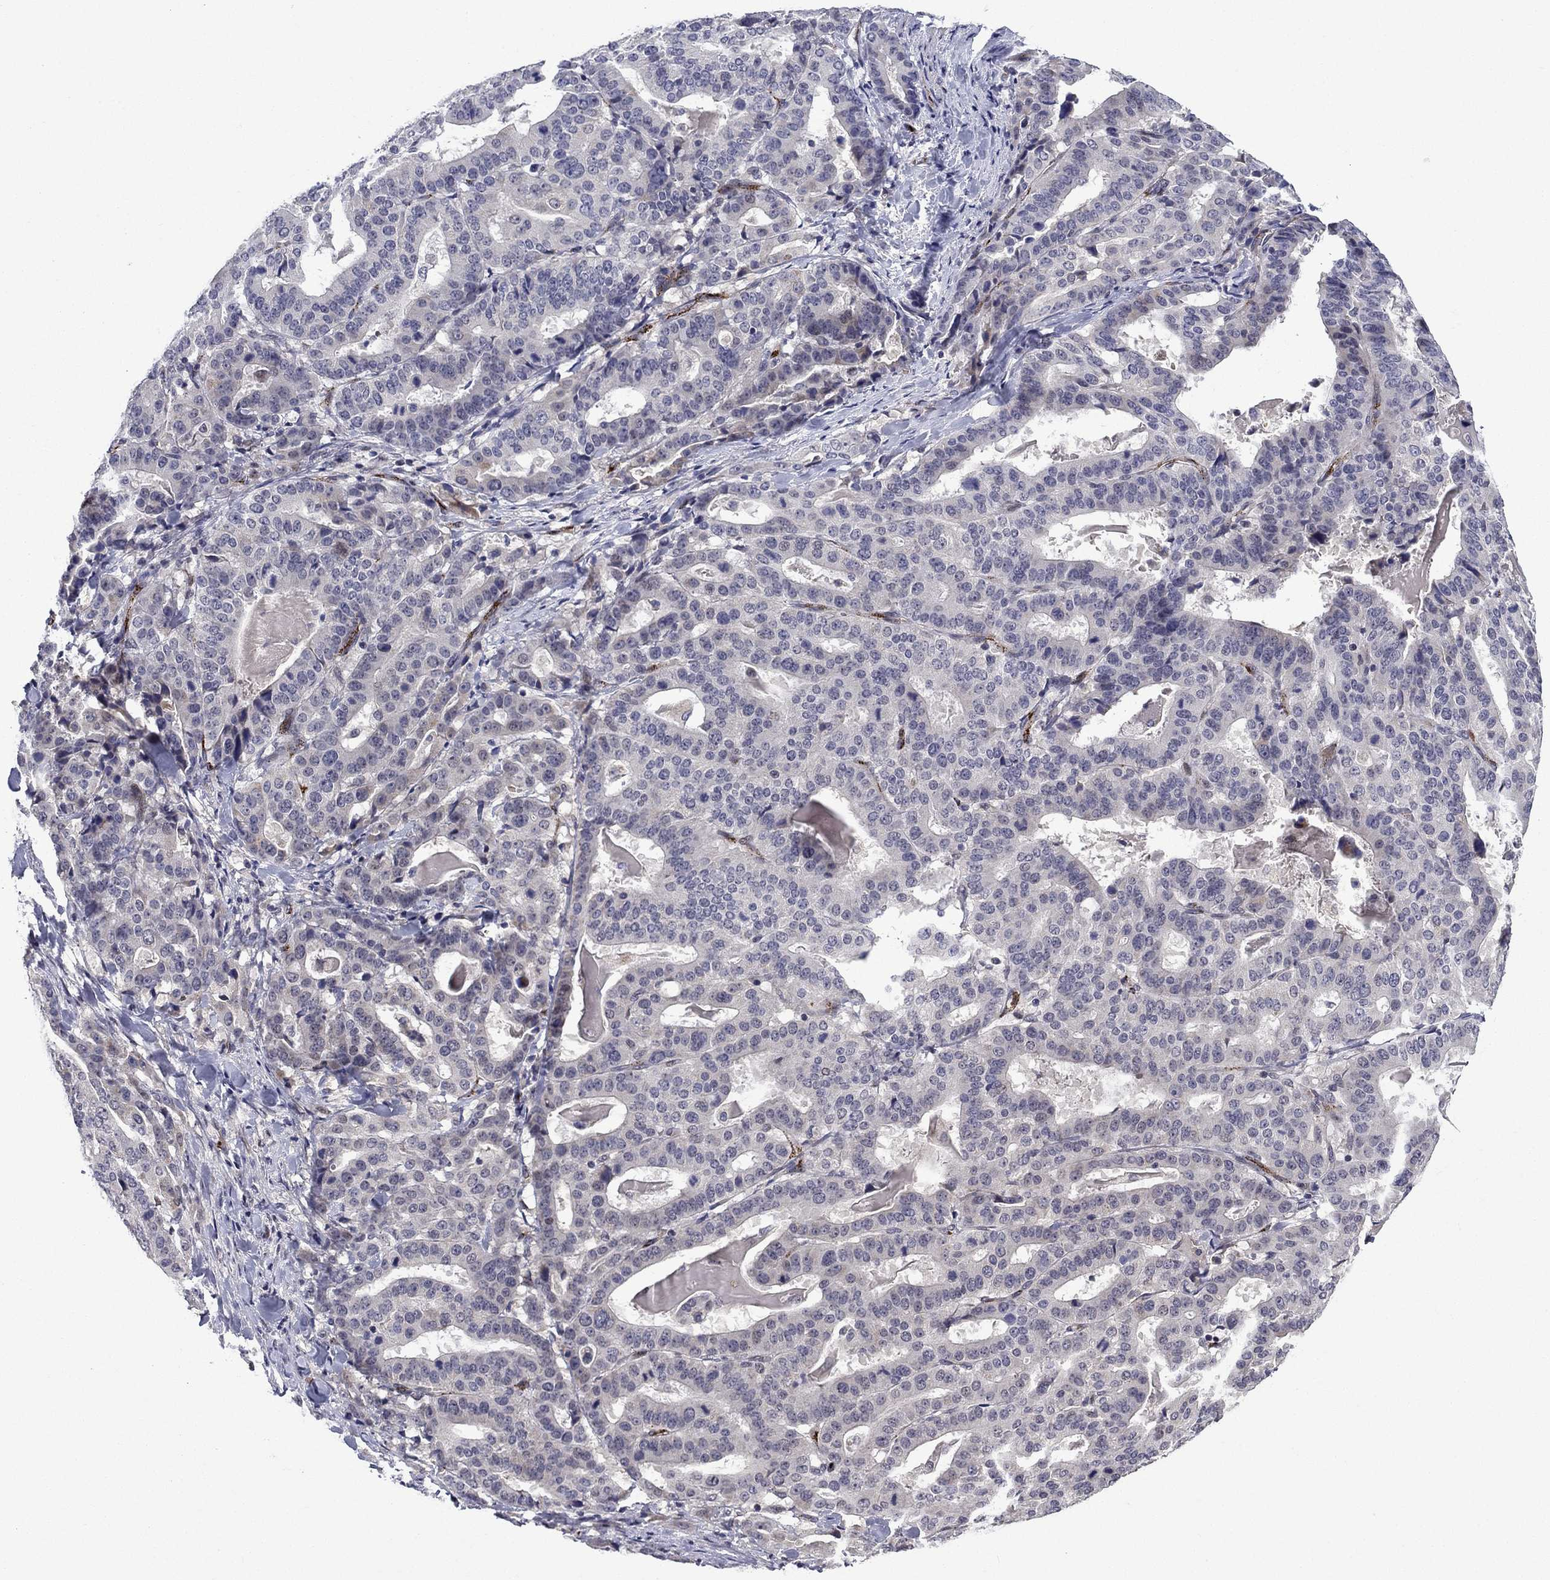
{"staining": {"intensity": "negative", "quantity": "none", "location": "none"}, "tissue": "stomach cancer", "cell_type": "Tumor cells", "image_type": "cancer", "snomed": [{"axis": "morphology", "description": "Adenocarcinoma, NOS"}, {"axis": "topography", "description": "Stomach"}], "caption": "Tumor cells show no significant expression in adenocarcinoma (stomach).", "gene": "SLITRK1", "patient": {"sex": "male", "age": 48}}